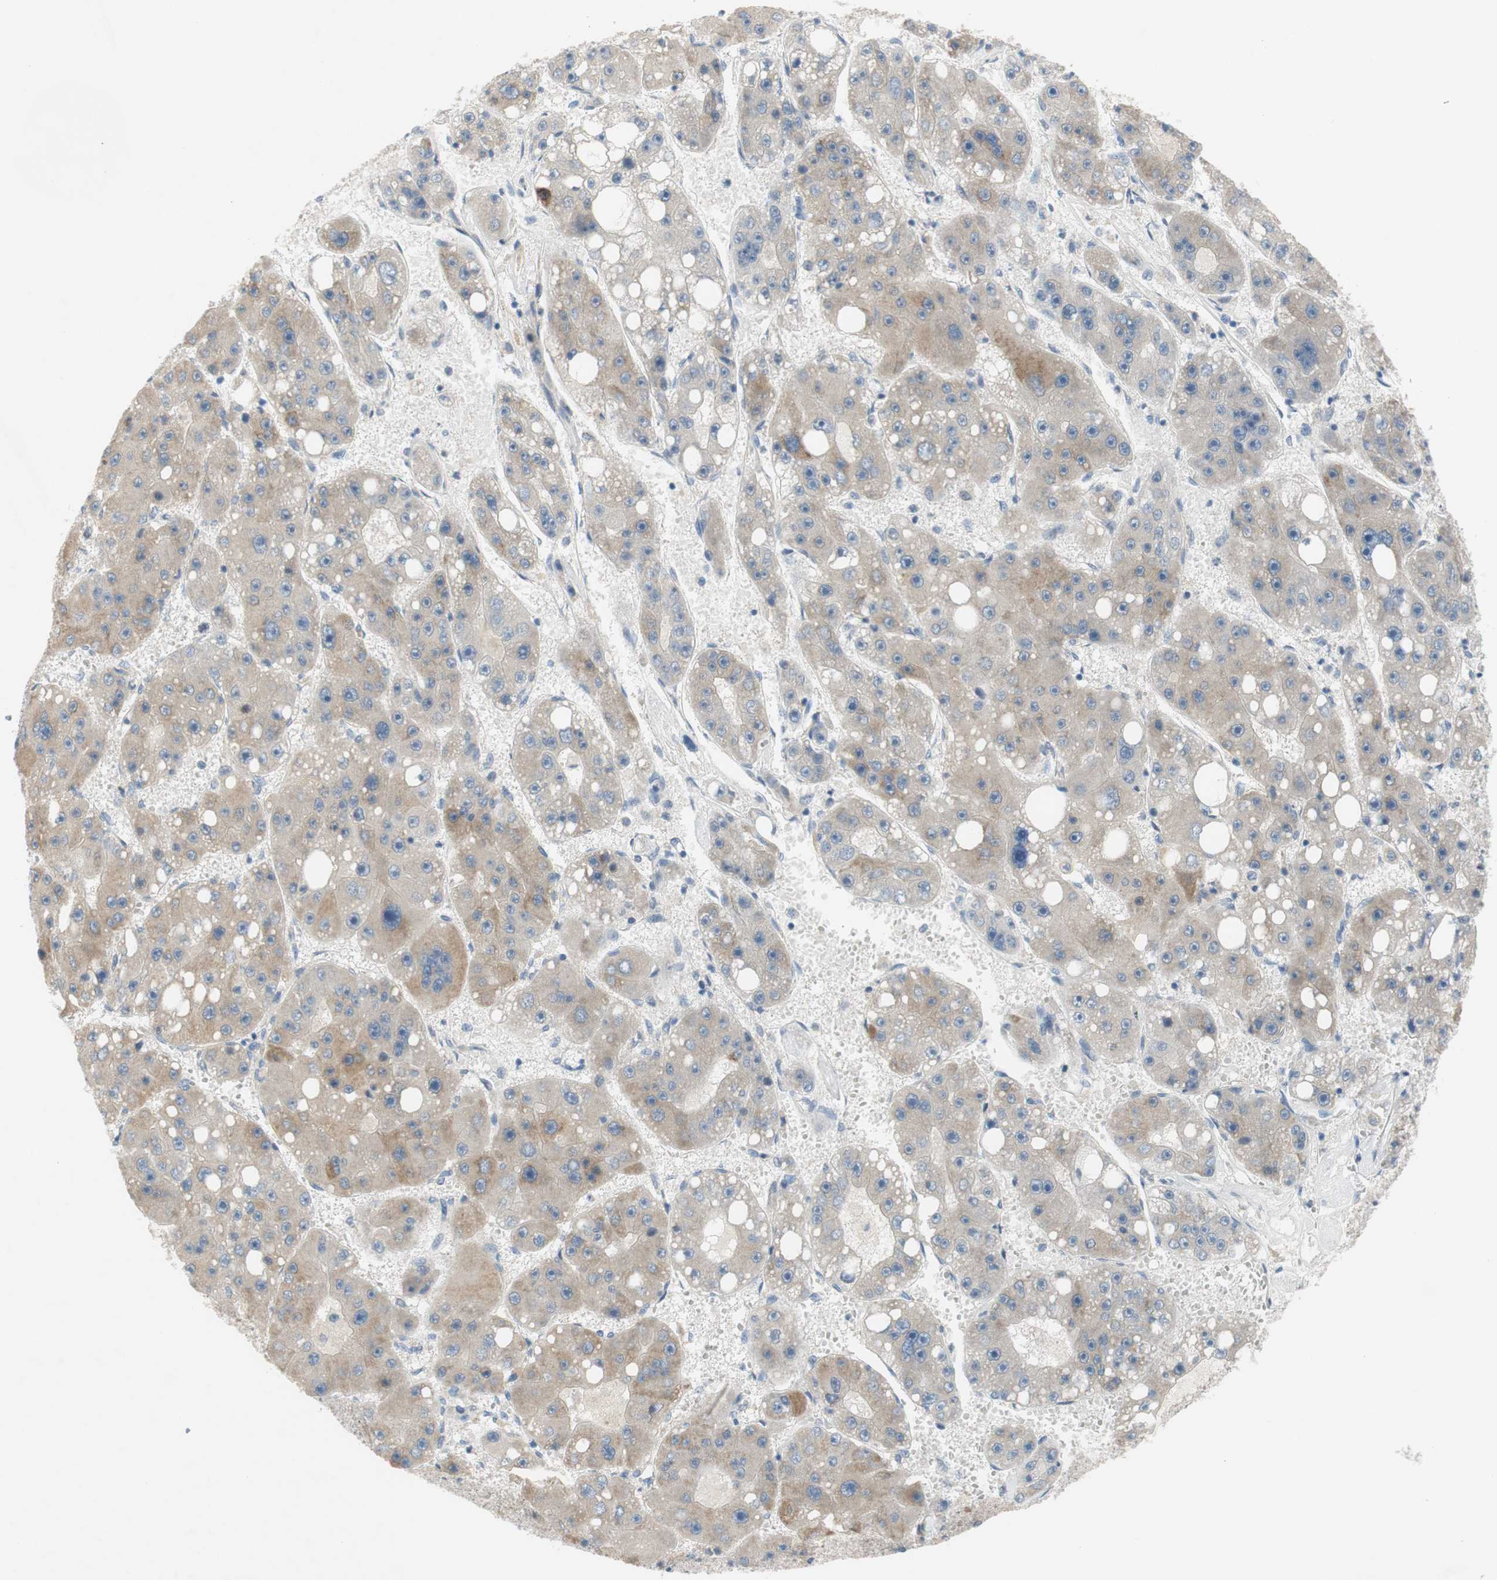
{"staining": {"intensity": "weak", "quantity": "25%-75%", "location": "cytoplasmic/membranous"}, "tissue": "liver cancer", "cell_type": "Tumor cells", "image_type": "cancer", "snomed": [{"axis": "morphology", "description": "Carcinoma, Hepatocellular, NOS"}, {"axis": "topography", "description": "Liver"}], "caption": "IHC image of human liver cancer (hepatocellular carcinoma) stained for a protein (brown), which shows low levels of weak cytoplasmic/membranous staining in about 25%-75% of tumor cells.", "gene": "TACR3", "patient": {"sex": "female", "age": 61}}